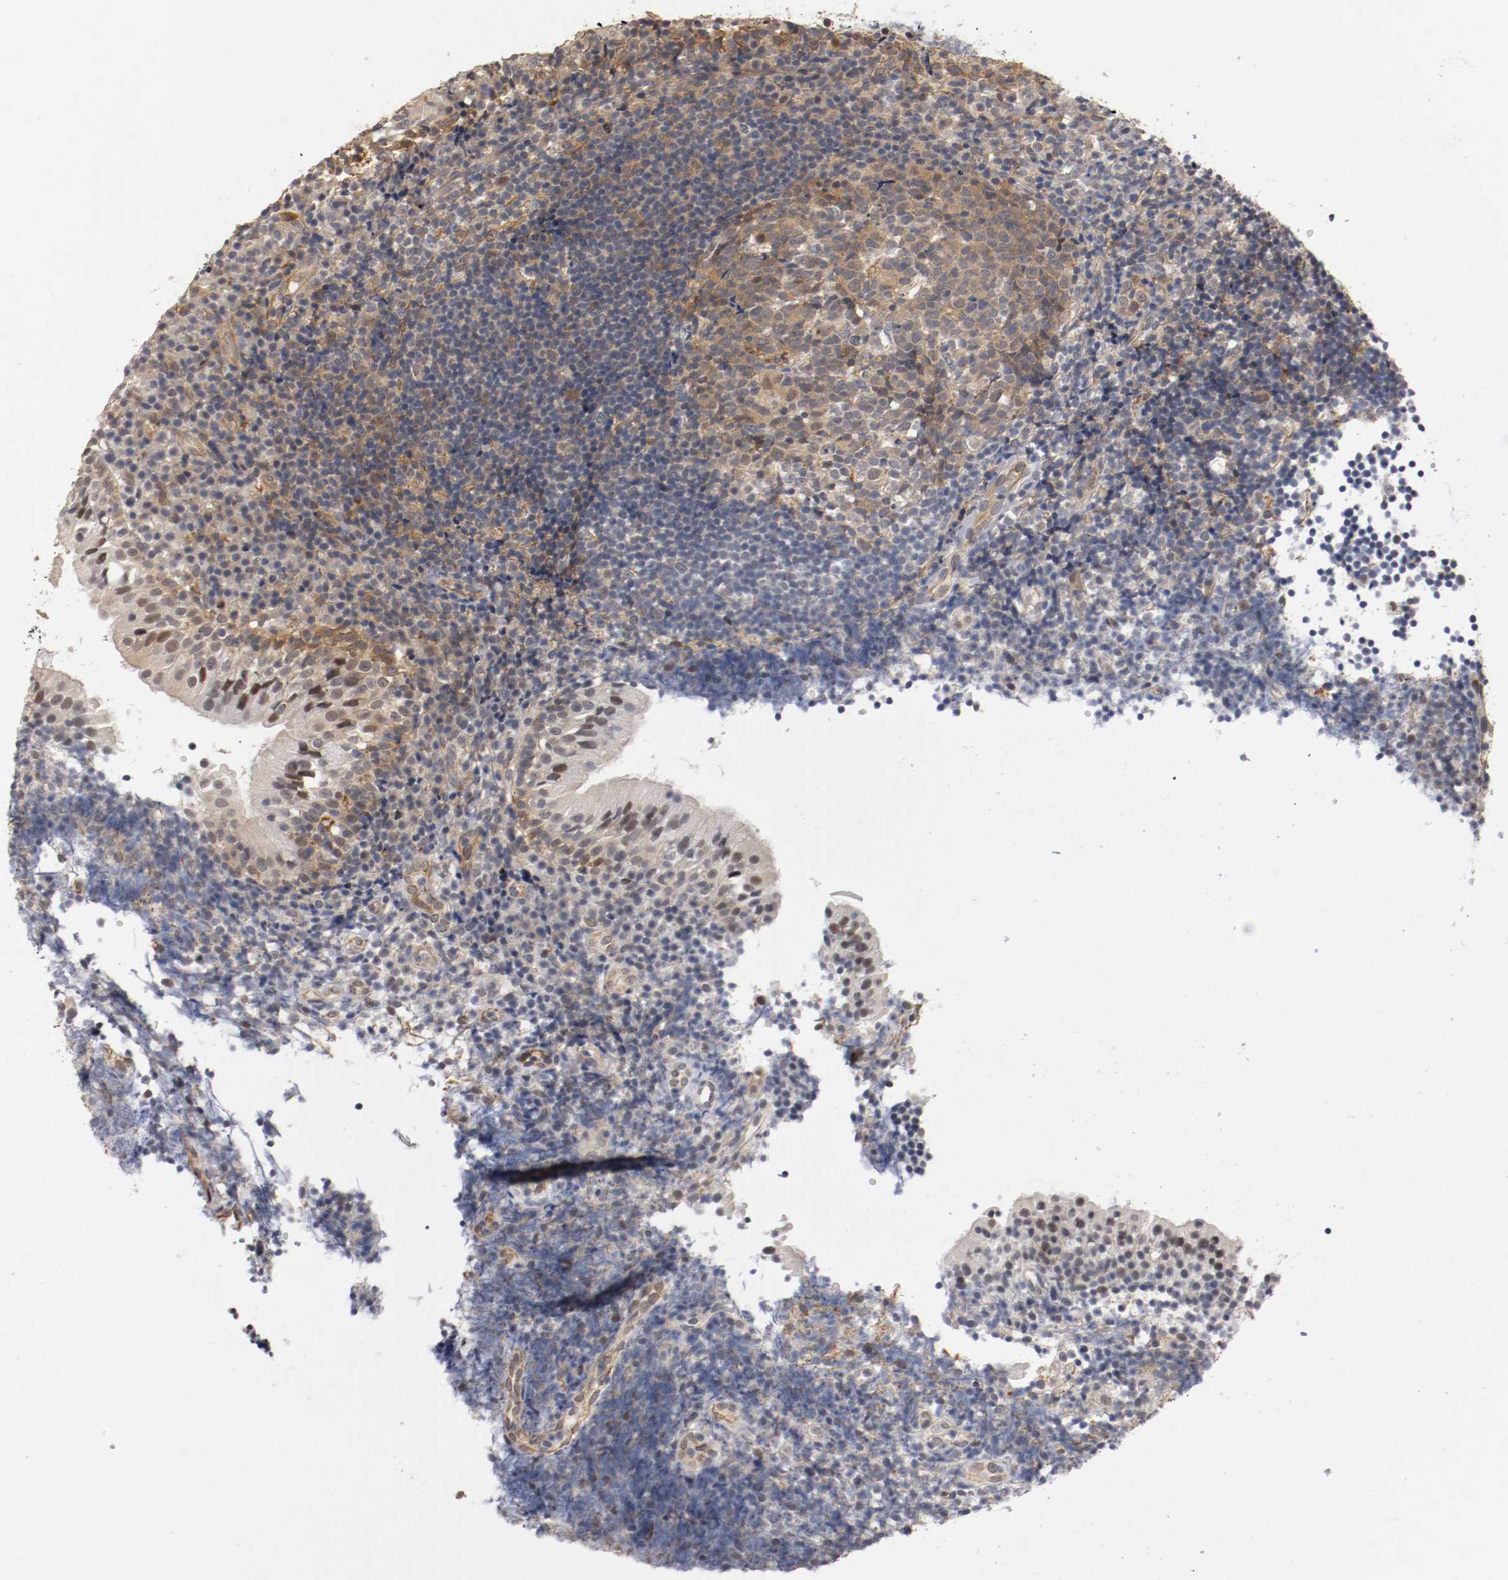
{"staining": {"intensity": "moderate", "quantity": "25%-75%", "location": "cytoplasmic/membranous"}, "tissue": "tonsil", "cell_type": "Germinal center cells", "image_type": "normal", "snomed": [{"axis": "morphology", "description": "Normal tissue, NOS"}, {"axis": "topography", "description": "Tonsil"}], "caption": "Tonsil was stained to show a protein in brown. There is medium levels of moderate cytoplasmic/membranous positivity in approximately 25%-75% of germinal center cells. Immunohistochemistry stains the protein of interest in brown and the nuclei are stained blue.", "gene": "RBM23", "patient": {"sex": "female", "age": 40}}